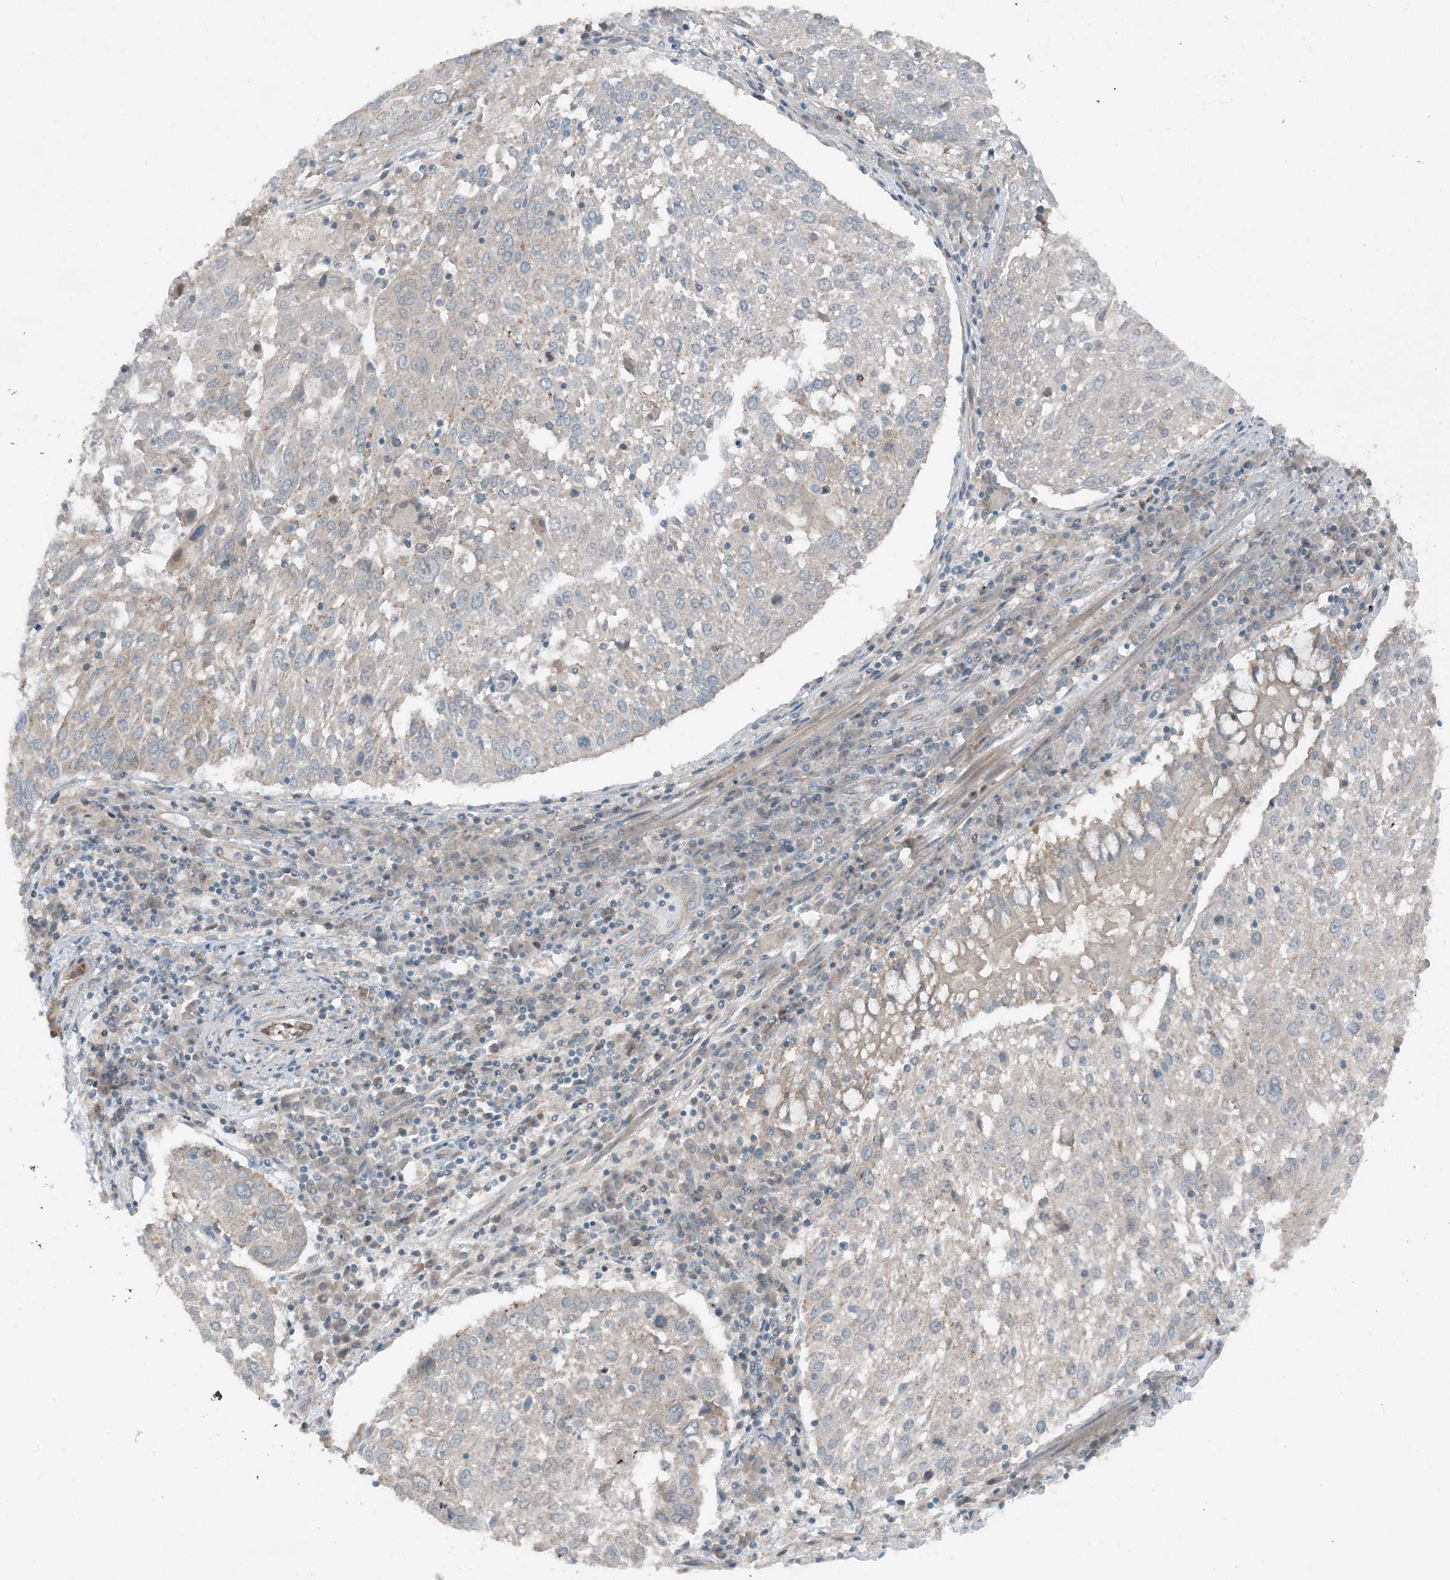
{"staining": {"intensity": "negative", "quantity": "none", "location": "none"}, "tissue": "lung cancer", "cell_type": "Tumor cells", "image_type": "cancer", "snomed": [{"axis": "morphology", "description": "Squamous cell carcinoma, NOS"}, {"axis": "topography", "description": "Lung"}], "caption": "IHC photomicrograph of neoplastic tissue: human squamous cell carcinoma (lung) stained with DAB demonstrates no significant protein staining in tumor cells.", "gene": "MITD1", "patient": {"sex": "male", "age": 65}}